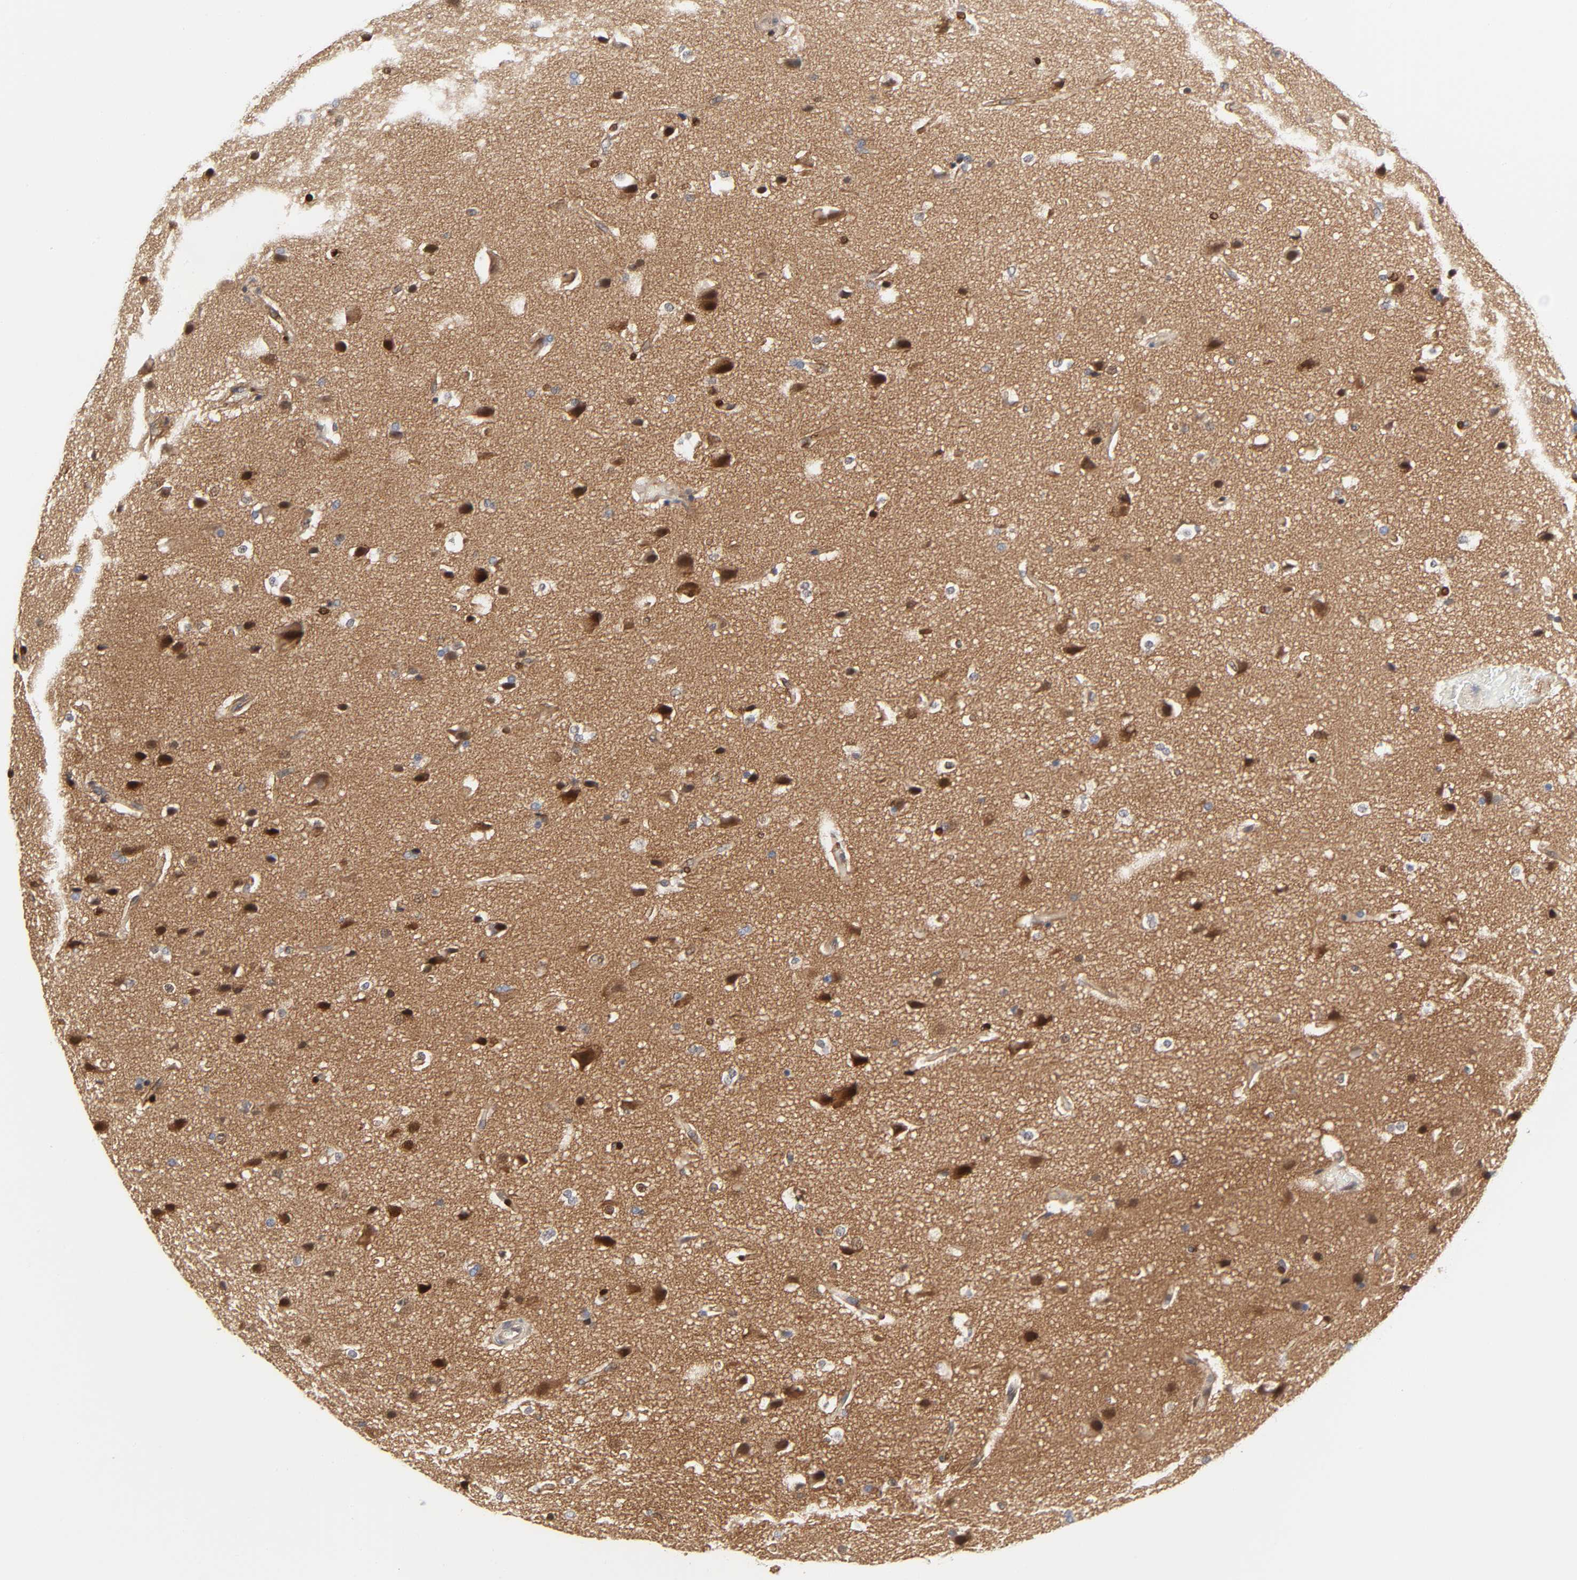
{"staining": {"intensity": "strong", "quantity": "<25%", "location": "cytoplasmic/membranous,nuclear"}, "tissue": "glioma", "cell_type": "Tumor cells", "image_type": "cancer", "snomed": [{"axis": "morphology", "description": "Glioma, malignant, Low grade"}, {"axis": "topography", "description": "Cerebral cortex"}], "caption": "Human malignant glioma (low-grade) stained with a protein marker demonstrates strong staining in tumor cells.", "gene": "PTEN", "patient": {"sex": "female", "age": 47}}